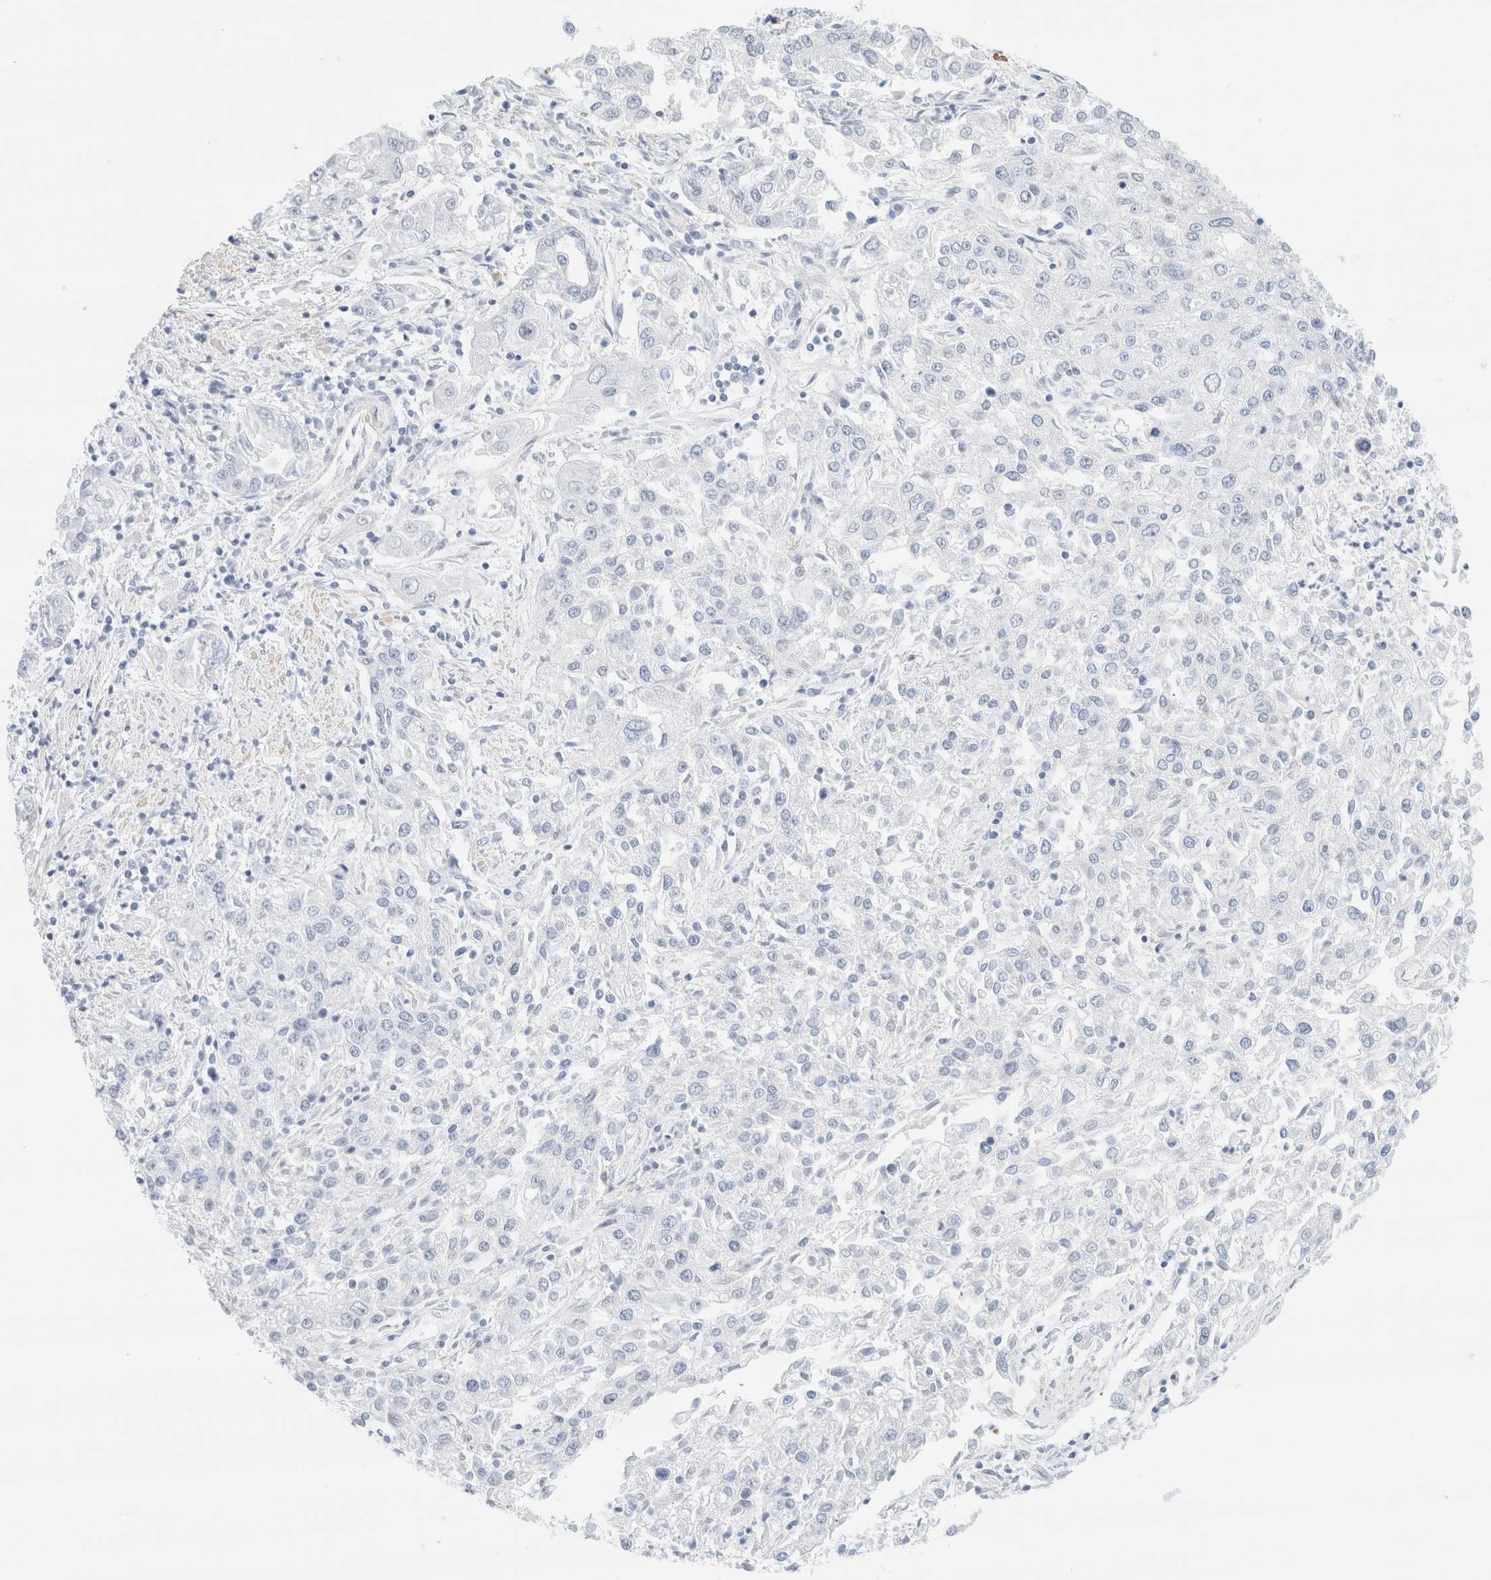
{"staining": {"intensity": "negative", "quantity": "none", "location": "none"}, "tissue": "endometrial cancer", "cell_type": "Tumor cells", "image_type": "cancer", "snomed": [{"axis": "morphology", "description": "Adenocarcinoma, NOS"}, {"axis": "topography", "description": "Endometrium"}], "caption": "Tumor cells show no significant protein expression in endometrial cancer.", "gene": "DPYS", "patient": {"sex": "female", "age": 49}}